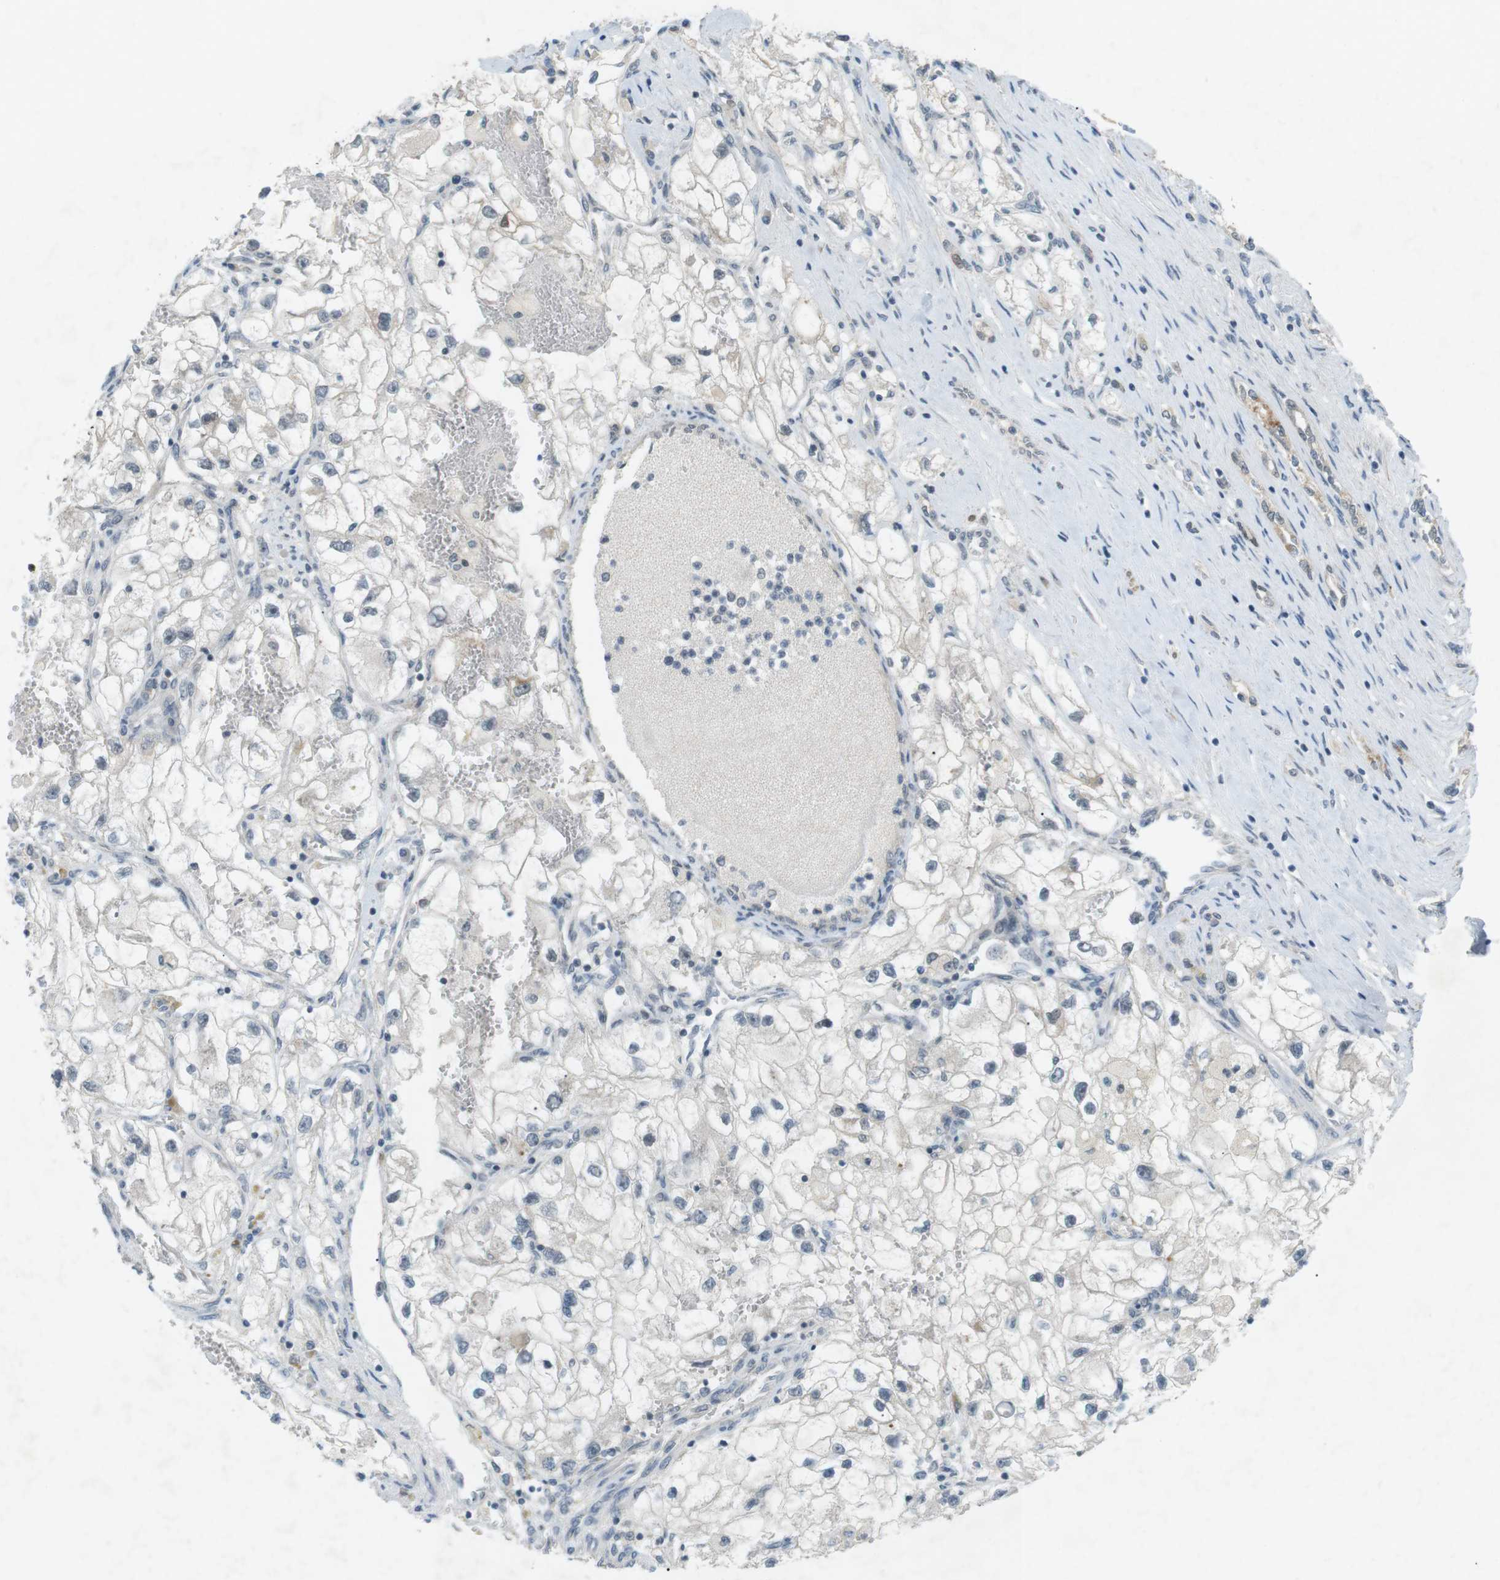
{"staining": {"intensity": "negative", "quantity": "none", "location": "none"}, "tissue": "renal cancer", "cell_type": "Tumor cells", "image_type": "cancer", "snomed": [{"axis": "morphology", "description": "Adenocarcinoma, NOS"}, {"axis": "topography", "description": "Kidney"}], "caption": "The photomicrograph displays no significant expression in tumor cells of renal adenocarcinoma.", "gene": "RTN3", "patient": {"sex": "female", "age": 70}}